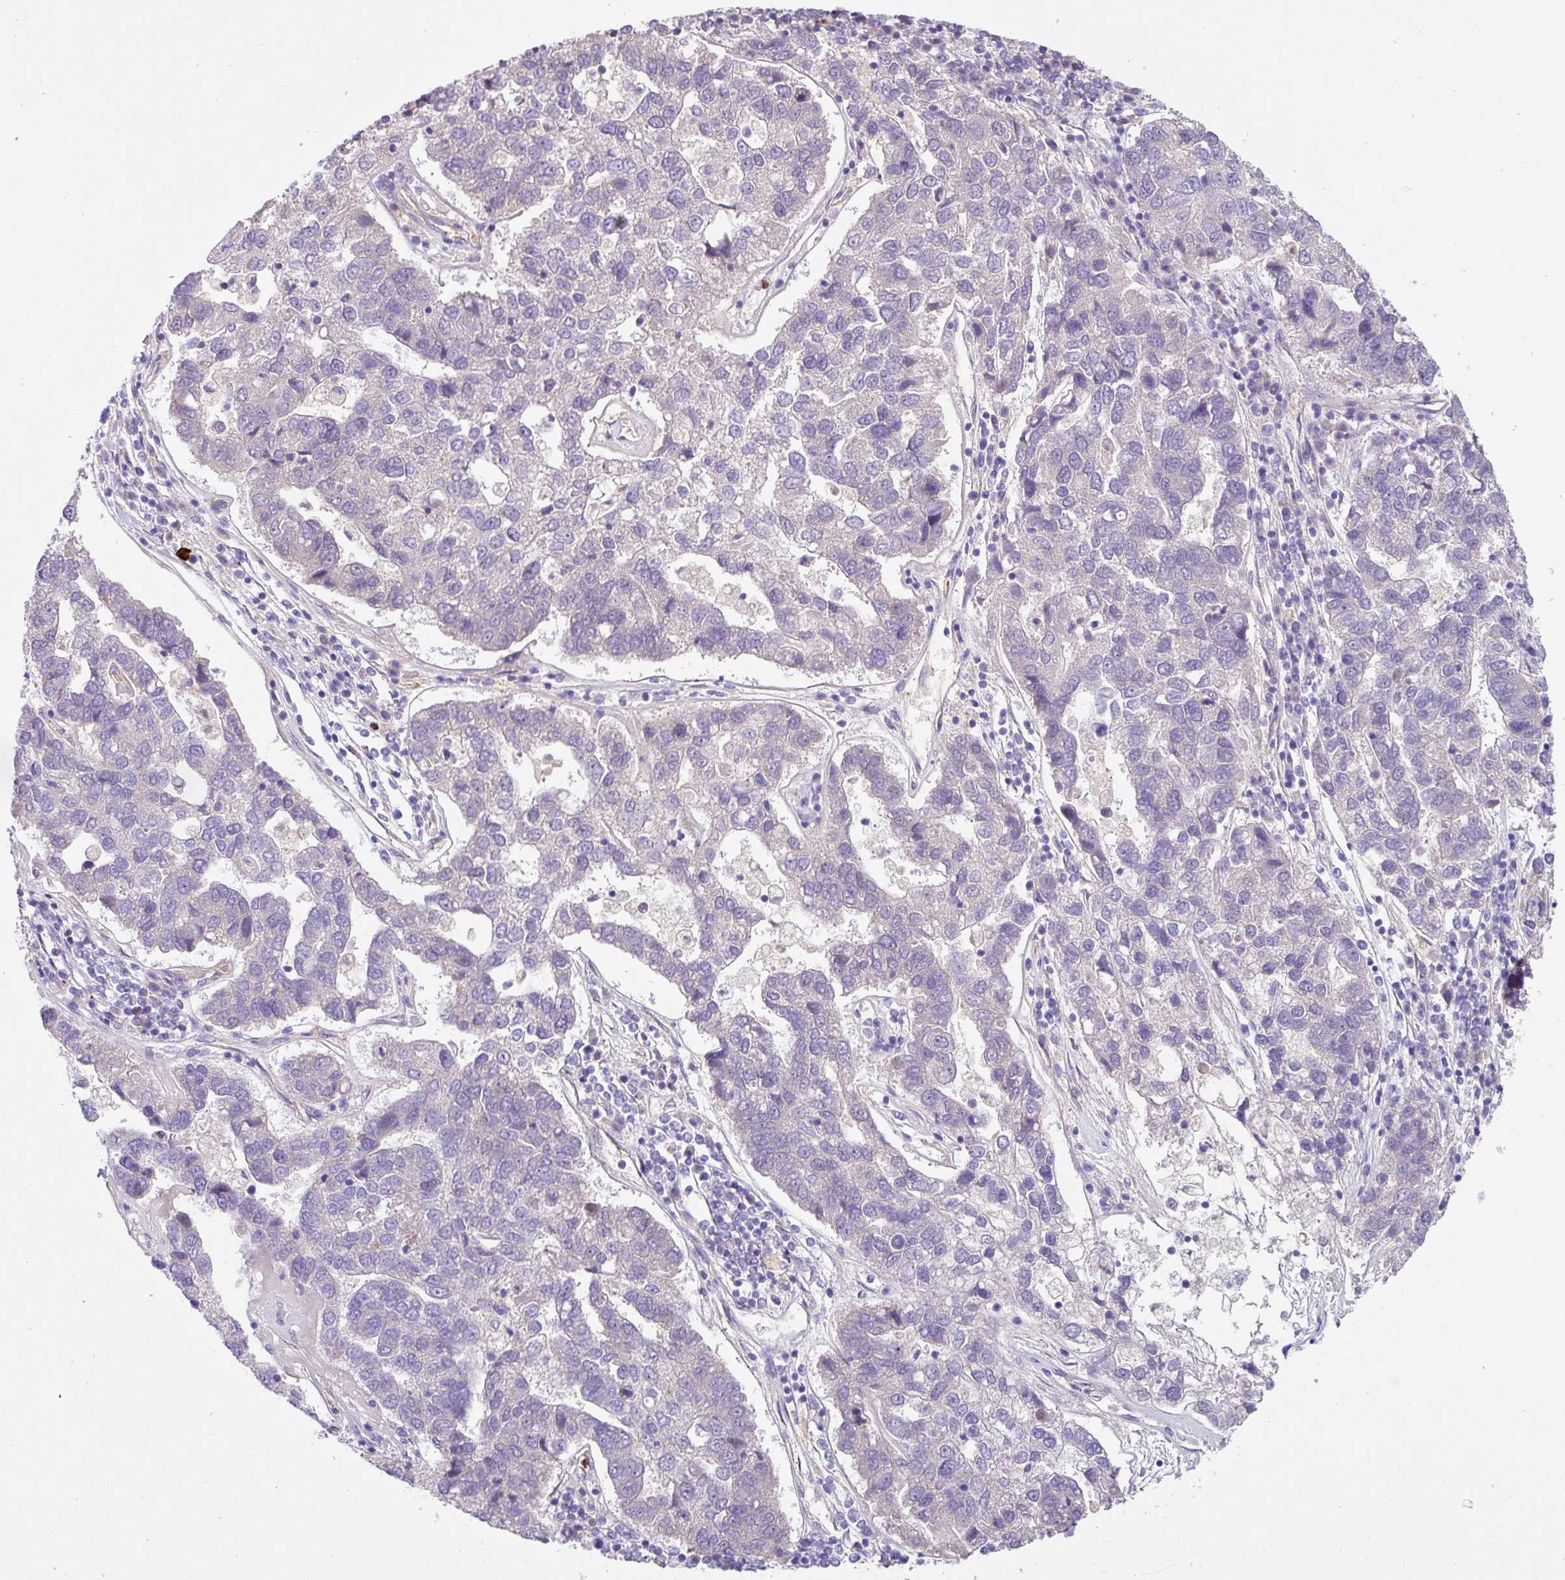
{"staining": {"intensity": "negative", "quantity": "none", "location": "none"}, "tissue": "pancreatic cancer", "cell_type": "Tumor cells", "image_type": "cancer", "snomed": [{"axis": "morphology", "description": "Adenocarcinoma, NOS"}, {"axis": "topography", "description": "Pancreas"}], "caption": "Image shows no significant protein expression in tumor cells of pancreatic adenocarcinoma.", "gene": "CRISP3", "patient": {"sex": "female", "age": 61}}